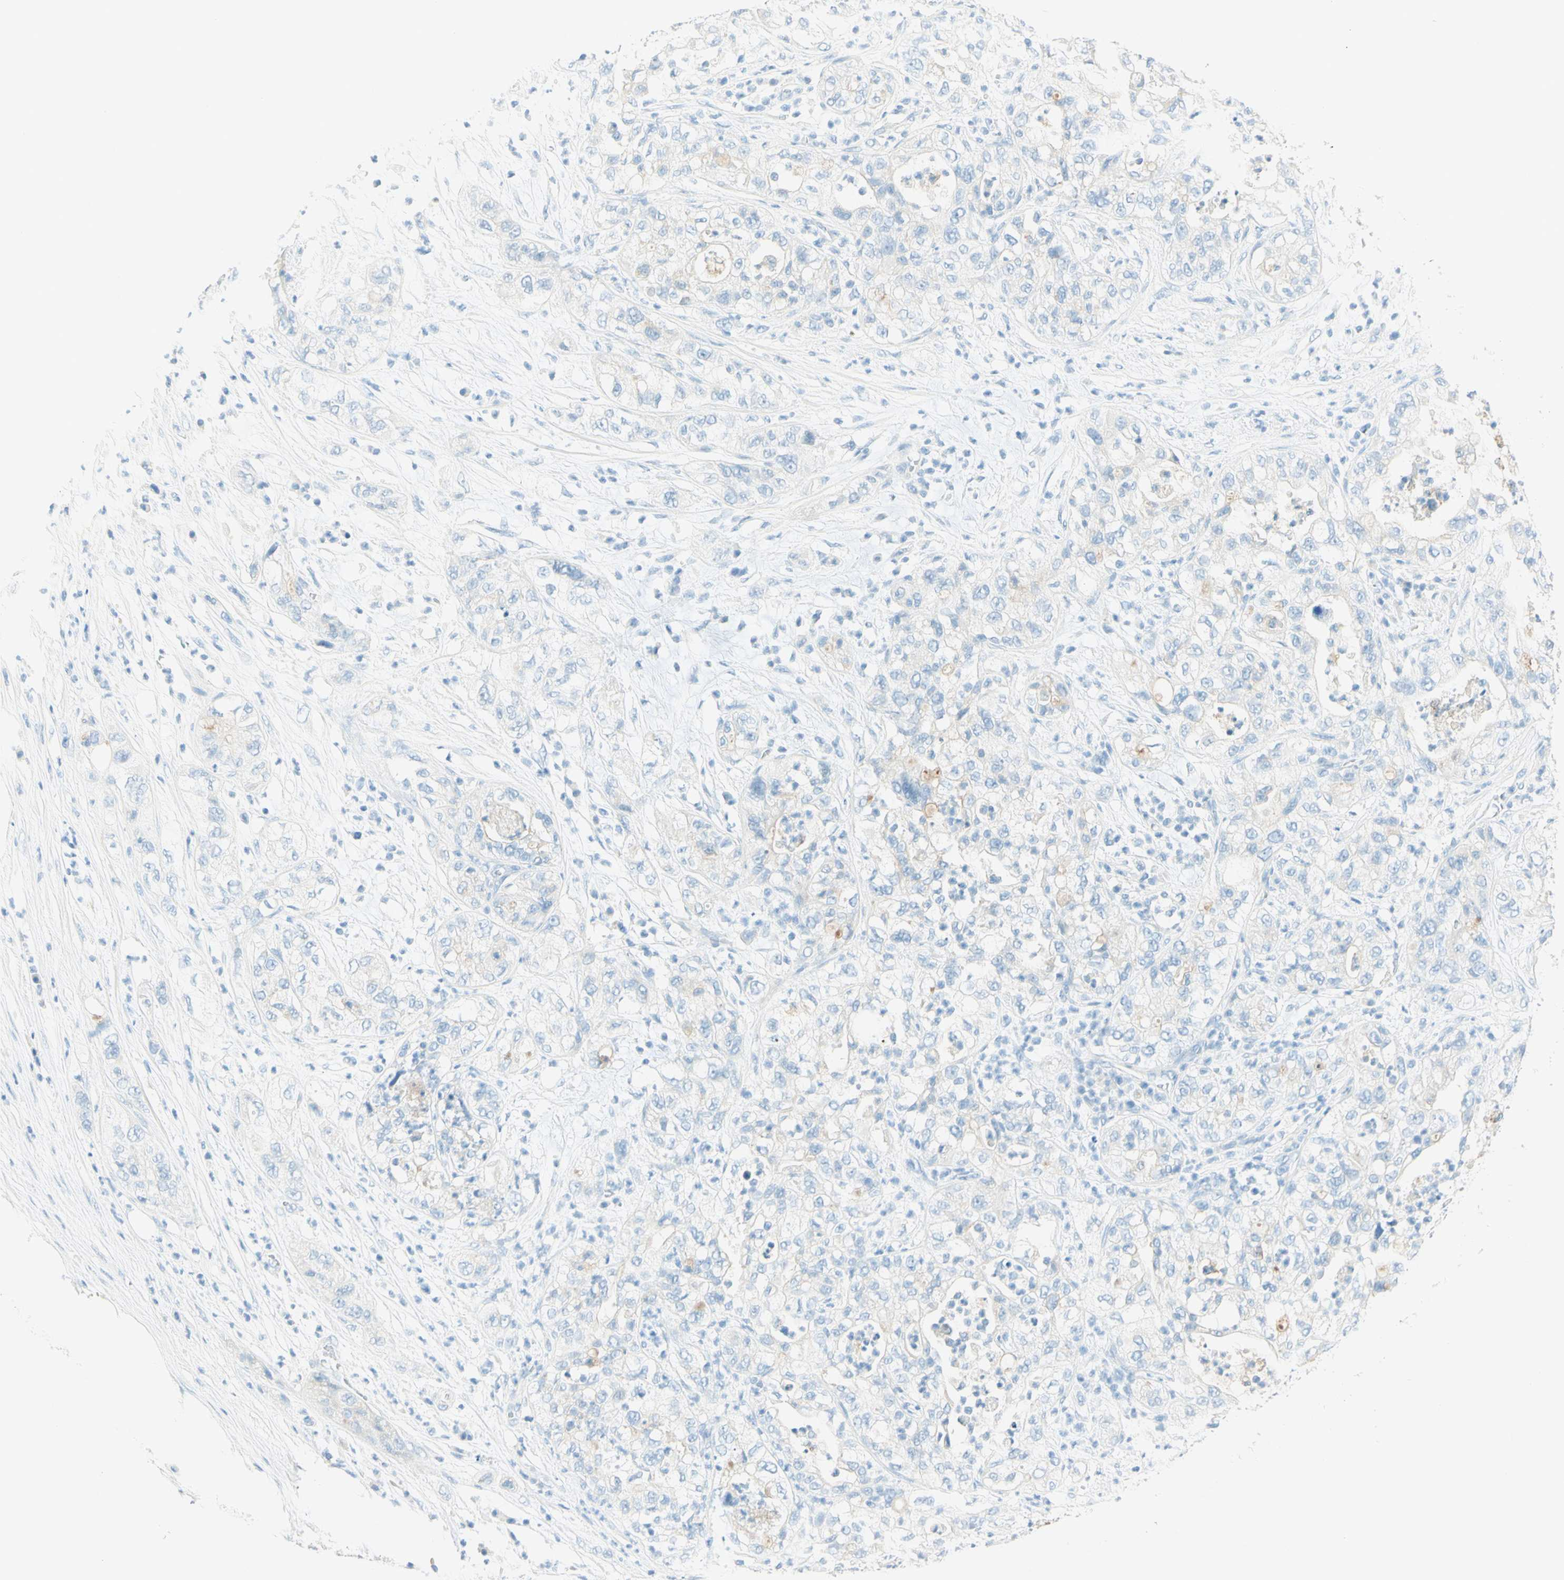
{"staining": {"intensity": "negative", "quantity": "none", "location": "none"}, "tissue": "pancreatic cancer", "cell_type": "Tumor cells", "image_type": "cancer", "snomed": [{"axis": "morphology", "description": "Adenocarcinoma, NOS"}, {"axis": "topography", "description": "Pancreas"}], "caption": "There is no significant staining in tumor cells of adenocarcinoma (pancreatic).", "gene": "TMEM132D", "patient": {"sex": "female", "age": 78}}